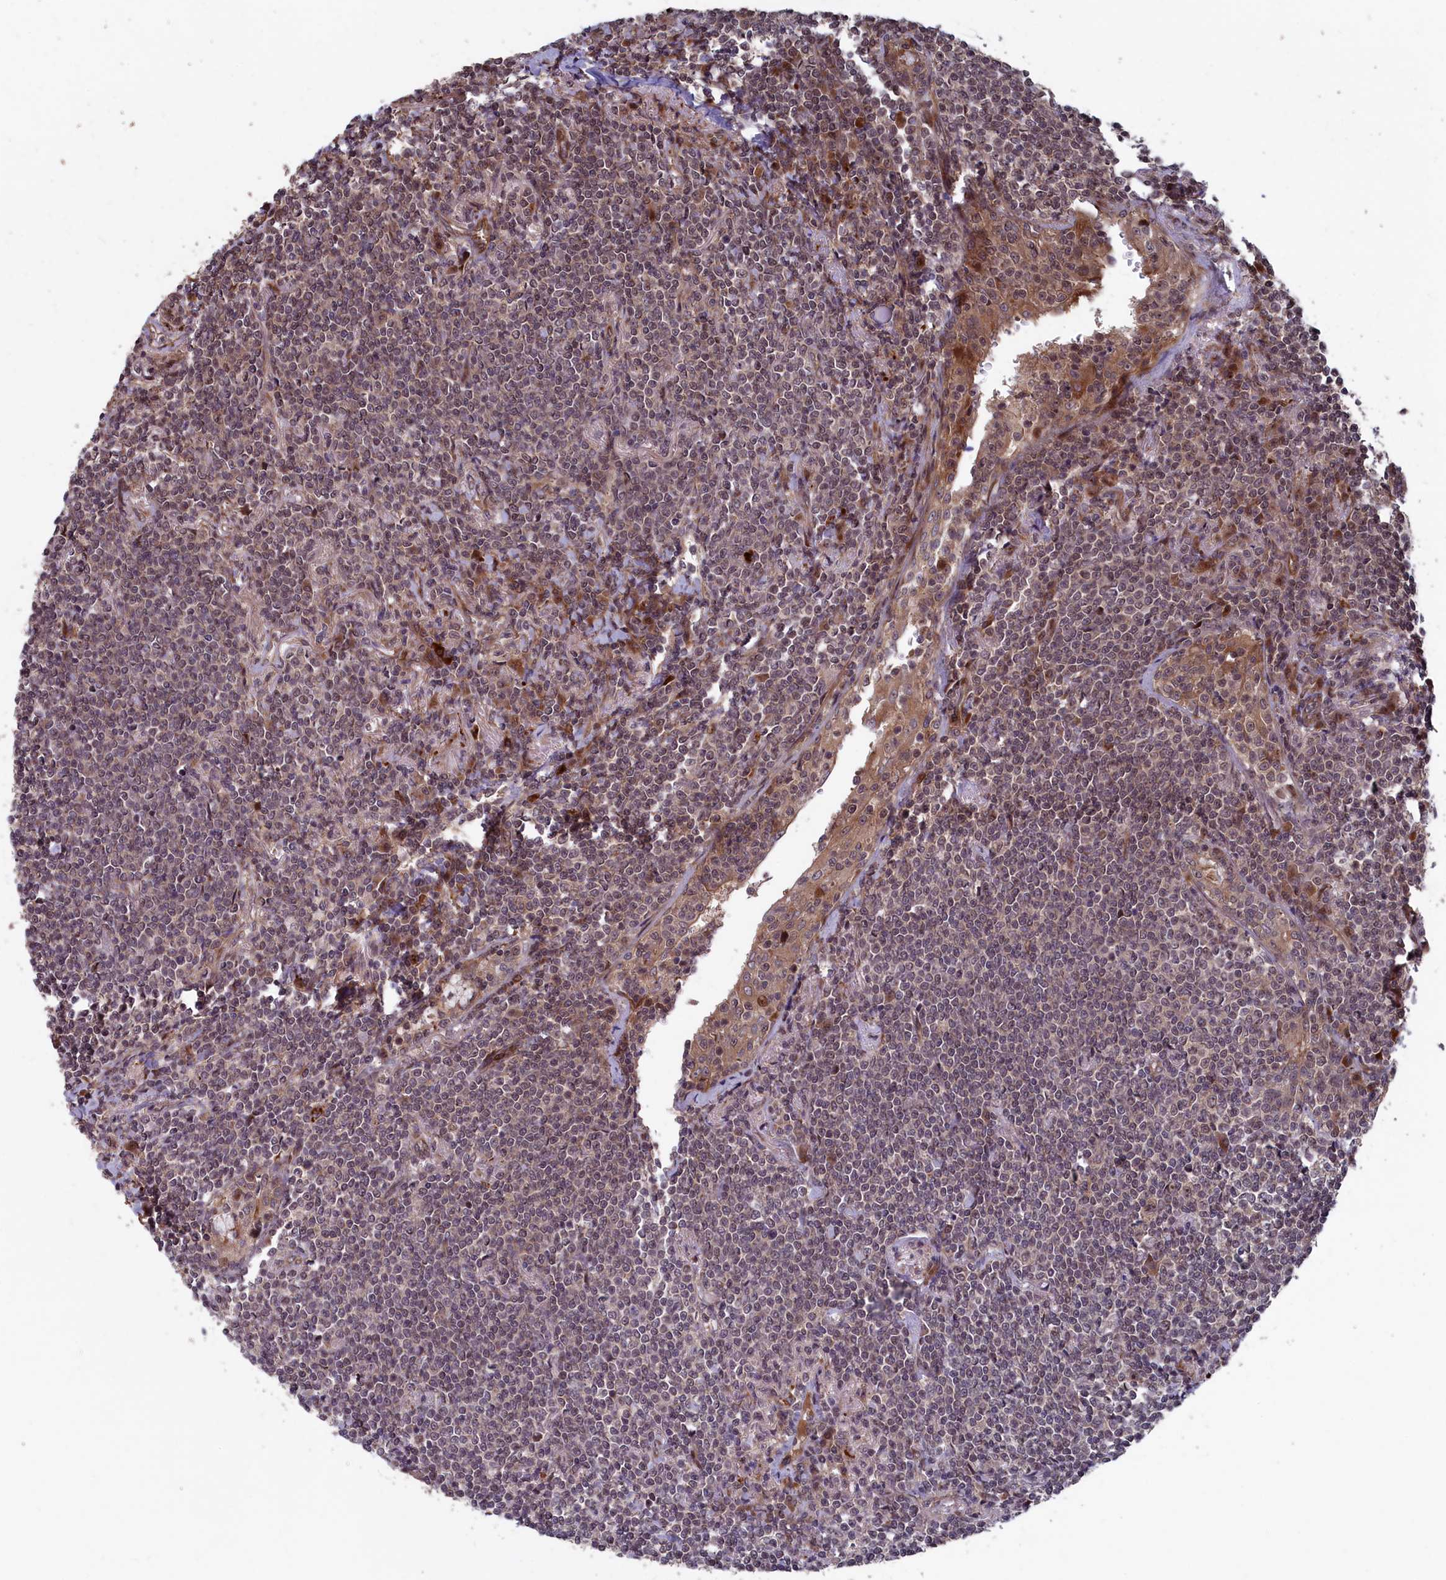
{"staining": {"intensity": "weak", "quantity": "<25%", "location": "nuclear"}, "tissue": "lymphoma", "cell_type": "Tumor cells", "image_type": "cancer", "snomed": [{"axis": "morphology", "description": "Malignant lymphoma, non-Hodgkin's type, Low grade"}, {"axis": "topography", "description": "Lung"}], "caption": "Immunohistochemistry (IHC) micrograph of neoplastic tissue: malignant lymphoma, non-Hodgkin's type (low-grade) stained with DAB (3,3'-diaminobenzidine) displays no significant protein expression in tumor cells. (IHC, brightfield microscopy, high magnification).", "gene": "LSG1", "patient": {"sex": "female", "age": 71}}